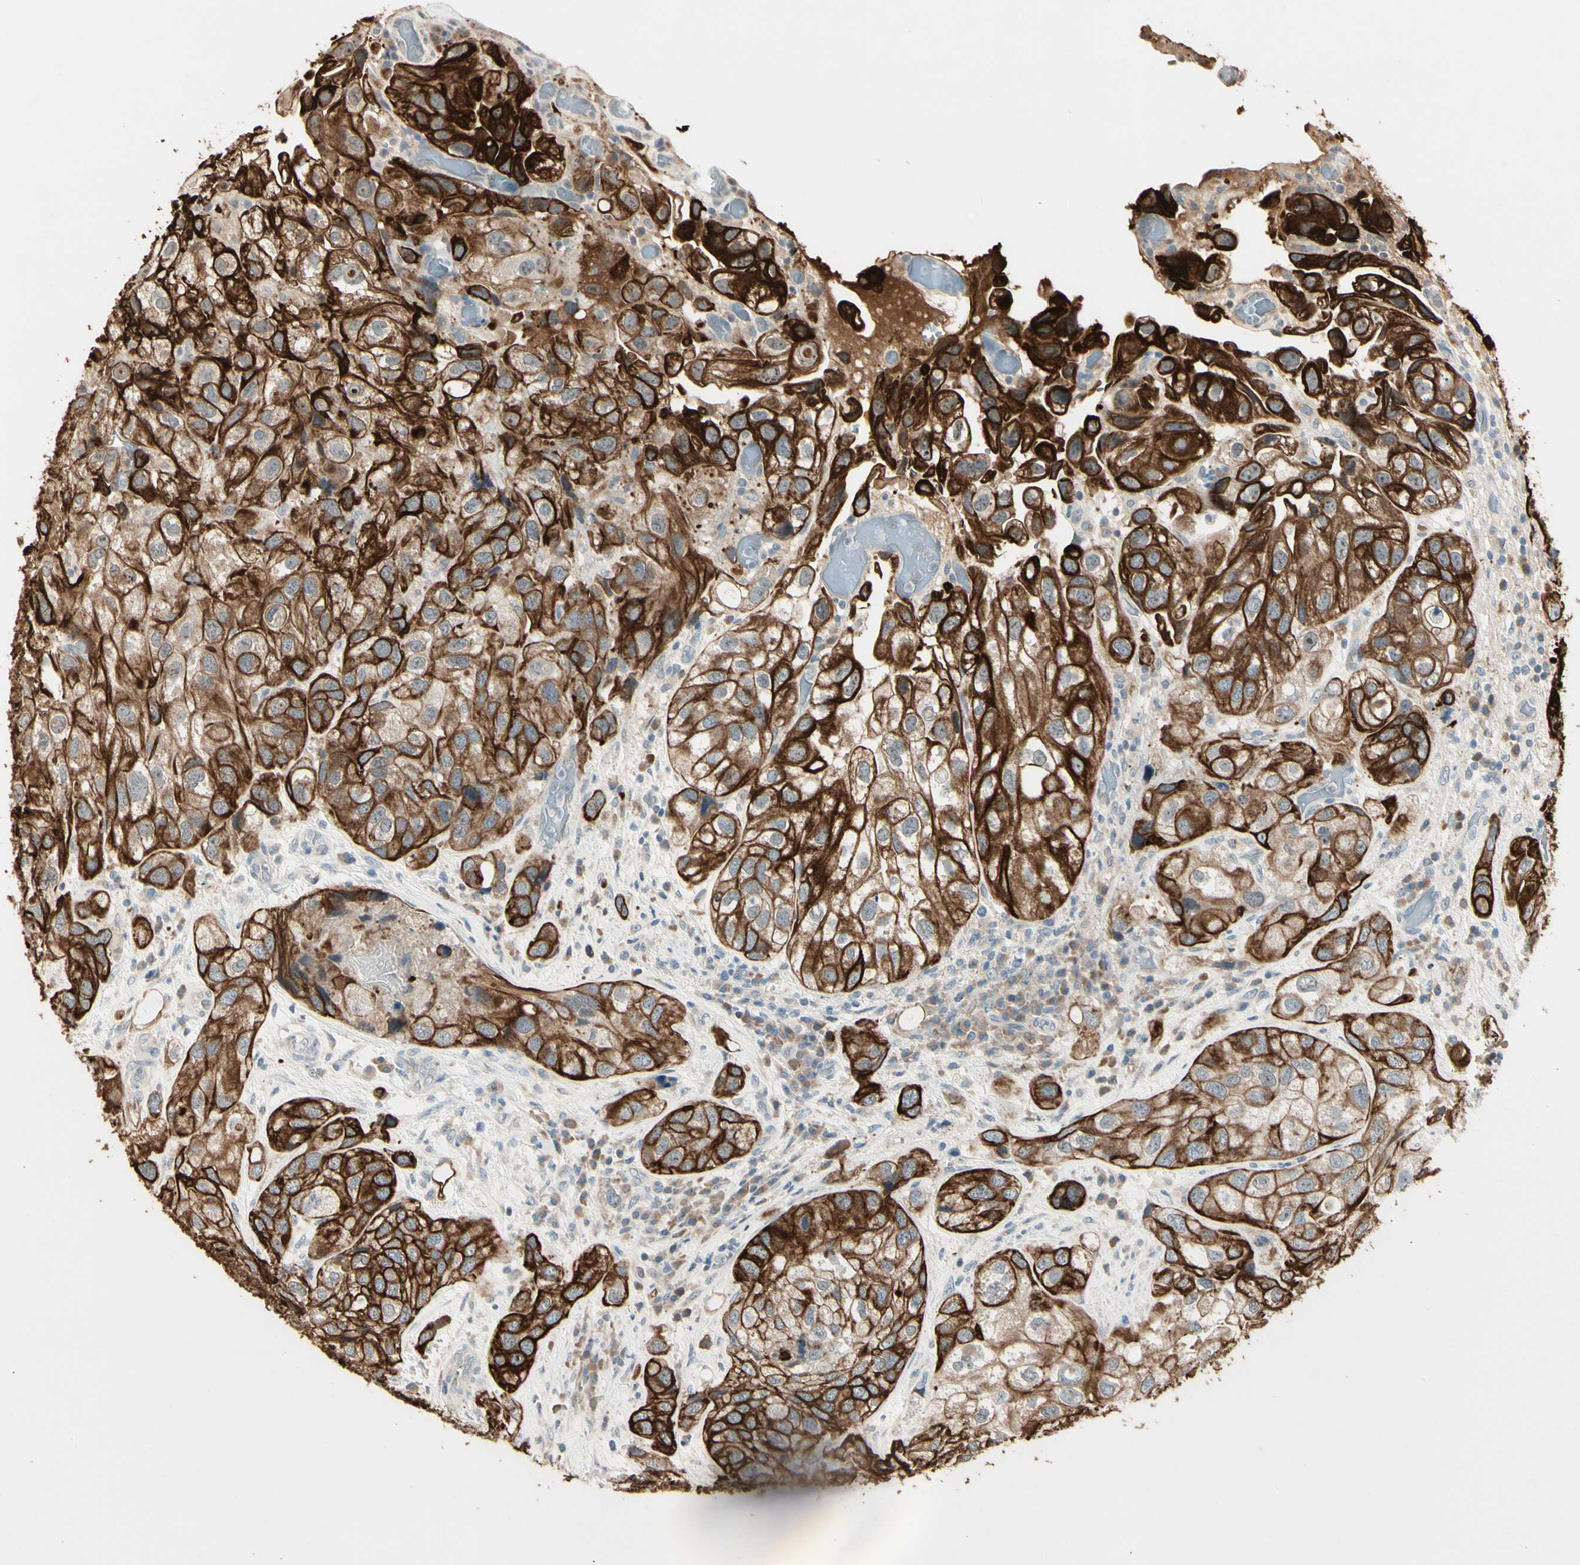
{"staining": {"intensity": "strong", "quantity": ">75%", "location": "cytoplasmic/membranous"}, "tissue": "urothelial cancer", "cell_type": "Tumor cells", "image_type": "cancer", "snomed": [{"axis": "morphology", "description": "Urothelial carcinoma, High grade"}, {"axis": "topography", "description": "Urinary bladder"}], "caption": "The immunohistochemical stain highlights strong cytoplasmic/membranous staining in tumor cells of high-grade urothelial carcinoma tissue.", "gene": "SKIL", "patient": {"sex": "female", "age": 64}}